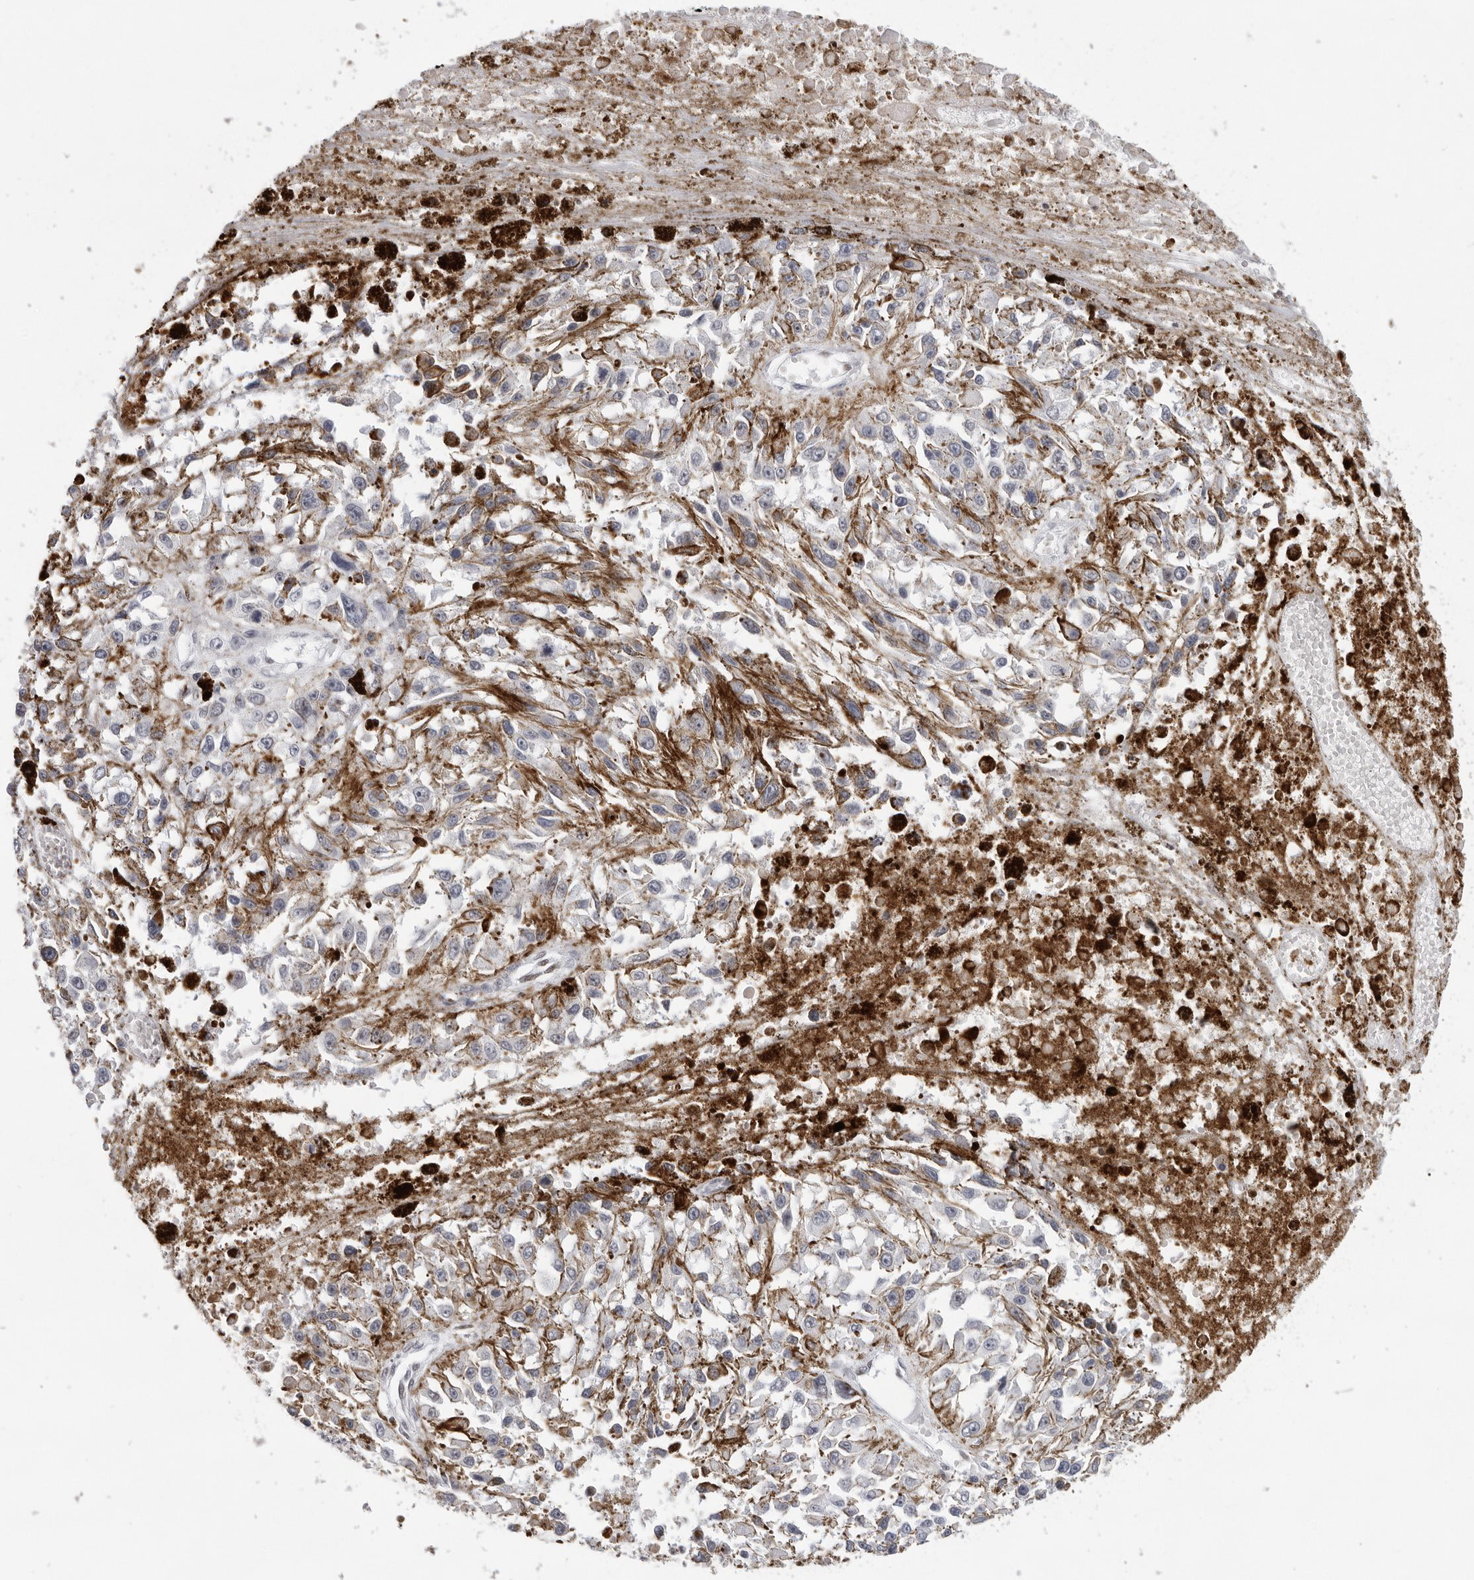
{"staining": {"intensity": "negative", "quantity": "none", "location": "none"}, "tissue": "melanoma", "cell_type": "Tumor cells", "image_type": "cancer", "snomed": [{"axis": "morphology", "description": "Malignant melanoma, Metastatic site"}, {"axis": "topography", "description": "Lymph node"}], "caption": "Immunohistochemistry of malignant melanoma (metastatic site) demonstrates no staining in tumor cells.", "gene": "OGG1", "patient": {"sex": "male", "age": 59}}